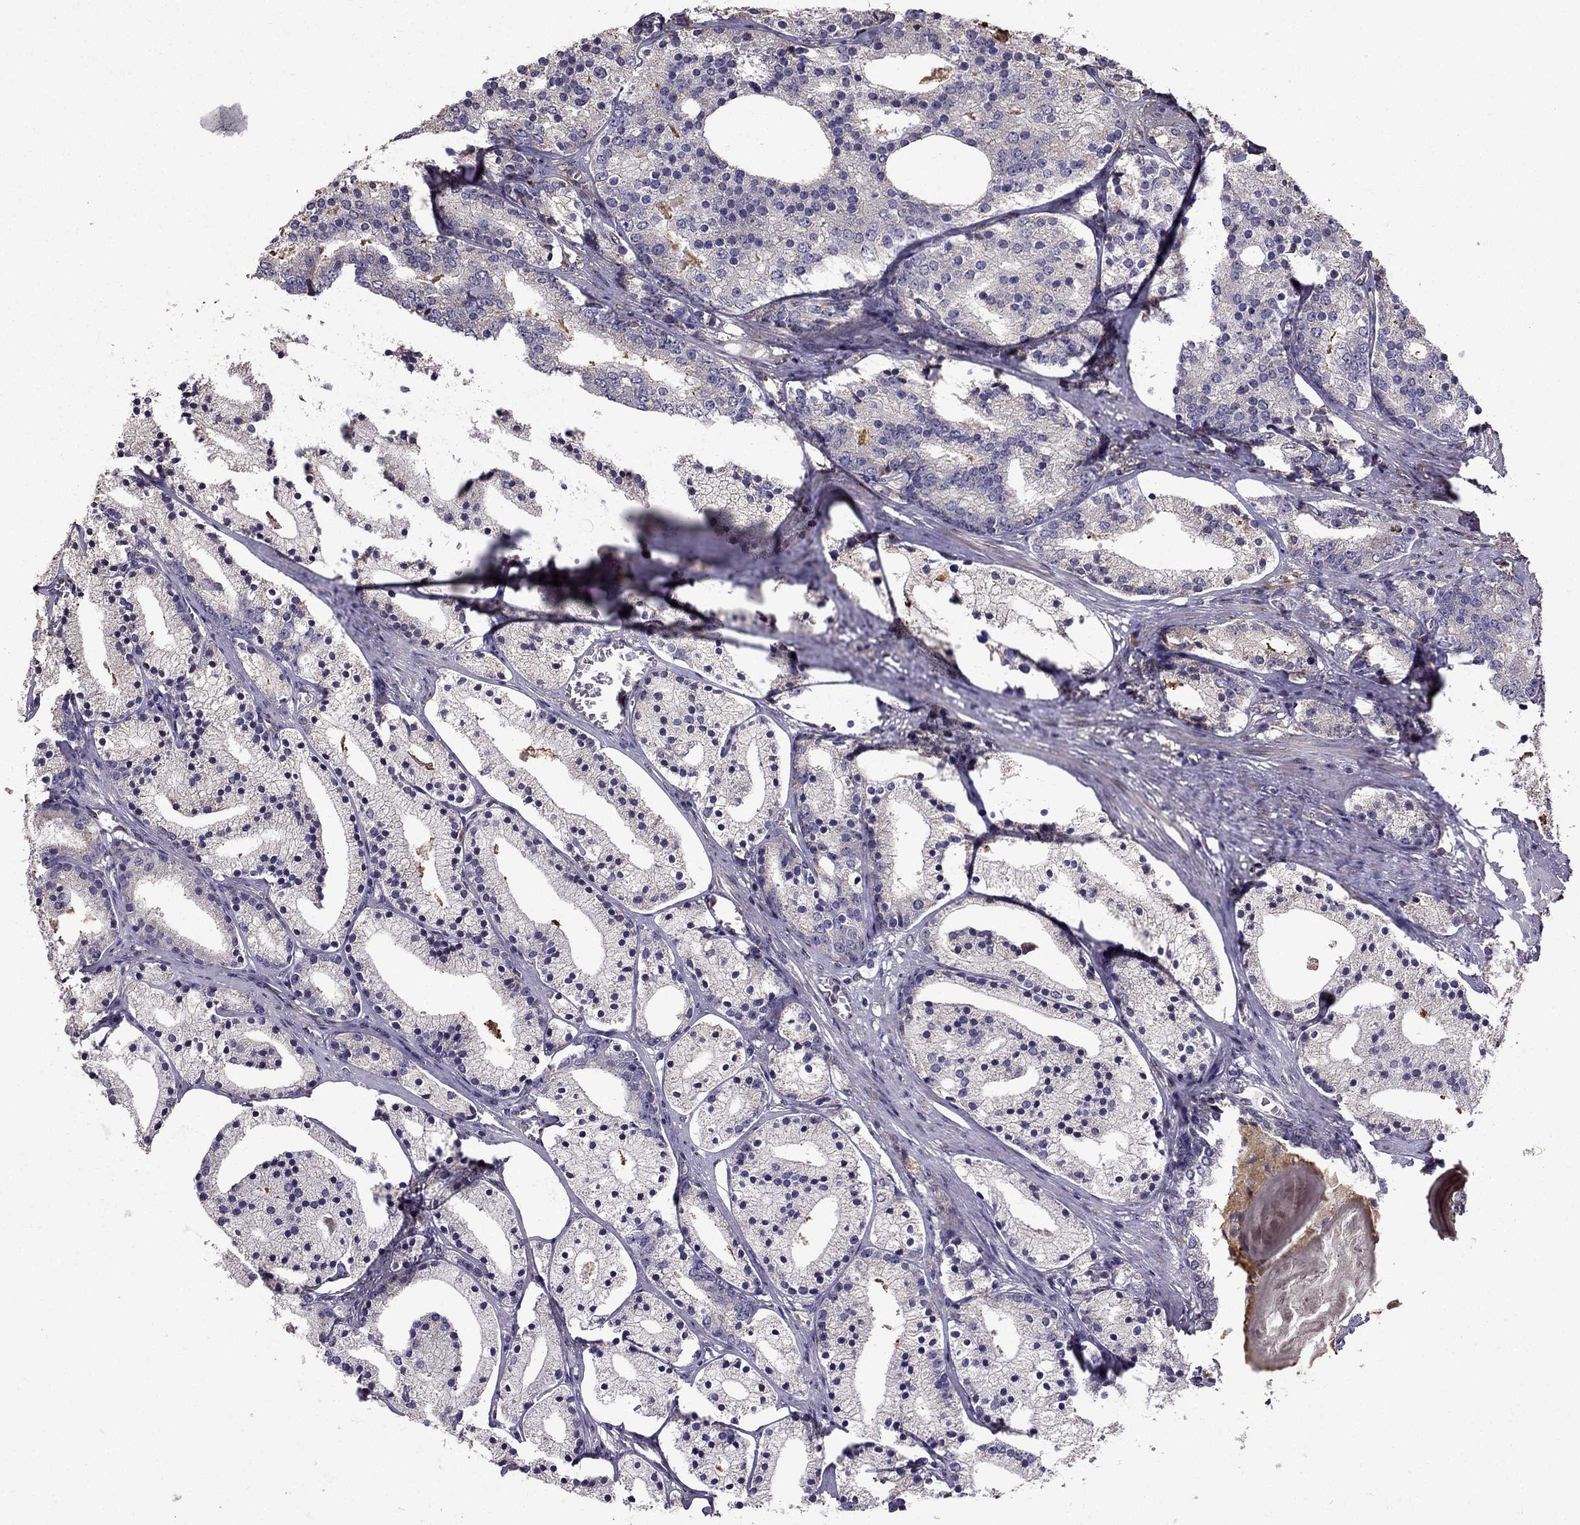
{"staining": {"intensity": "negative", "quantity": "none", "location": "none"}, "tissue": "prostate cancer", "cell_type": "Tumor cells", "image_type": "cancer", "snomed": [{"axis": "morphology", "description": "Adenocarcinoma, NOS"}, {"axis": "topography", "description": "Prostate"}], "caption": "An image of human prostate cancer (adenocarcinoma) is negative for staining in tumor cells.", "gene": "IKBIP", "patient": {"sex": "male", "age": 69}}